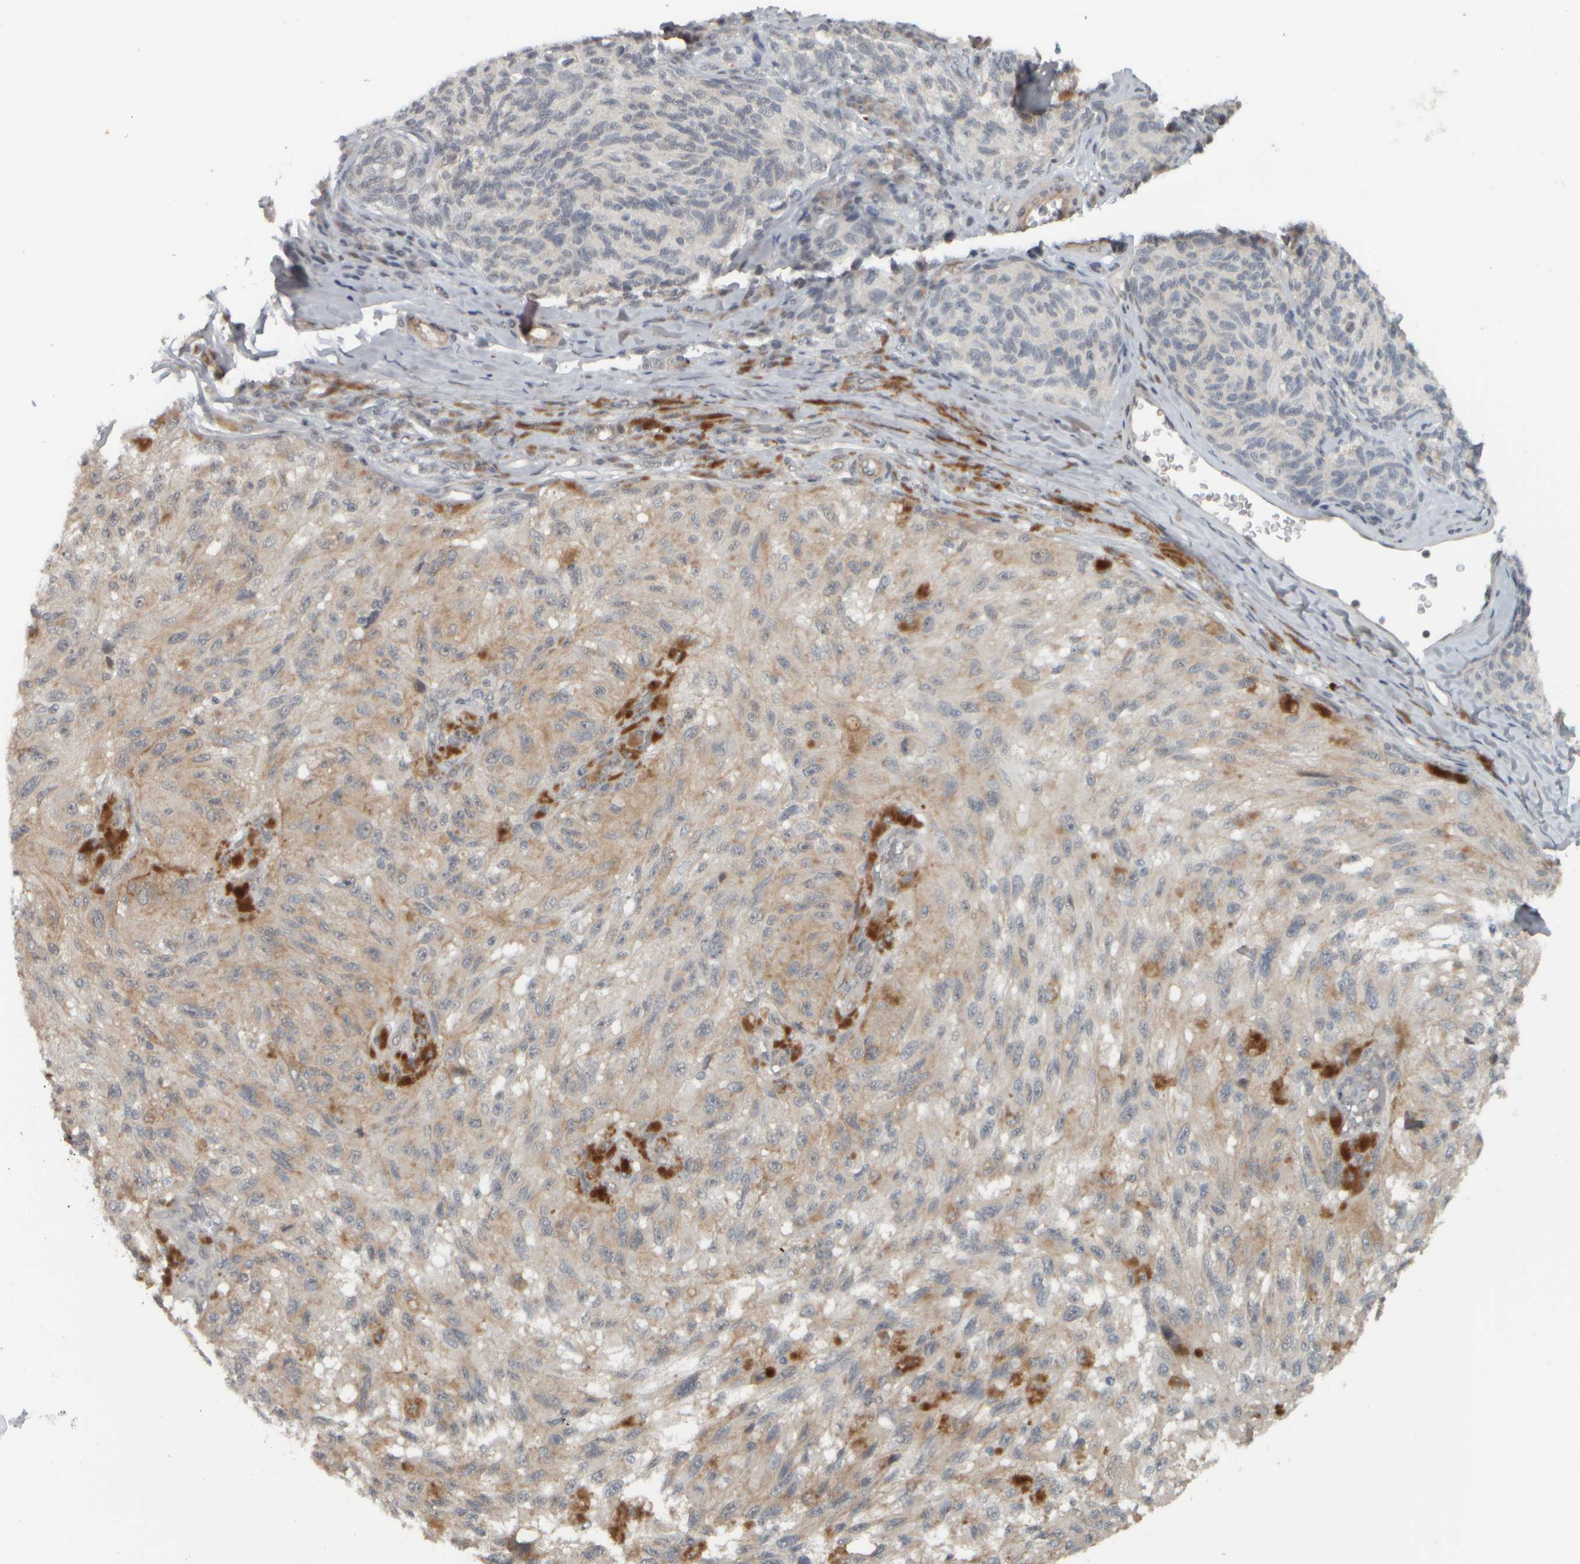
{"staining": {"intensity": "weak", "quantity": "25%-75%", "location": "cytoplasmic/membranous"}, "tissue": "melanoma", "cell_type": "Tumor cells", "image_type": "cancer", "snomed": [{"axis": "morphology", "description": "Malignant melanoma, NOS"}, {"axis": "topography", "description": "Skin"}], "caption": "Brown immunohistochemical staining in human melanoma displays weak cytoplasmic/membranous positivity in approximately 25%-75% of tumor cells.", "gene": "NAPG", "patient": {"sex": "female", "age": 73}}